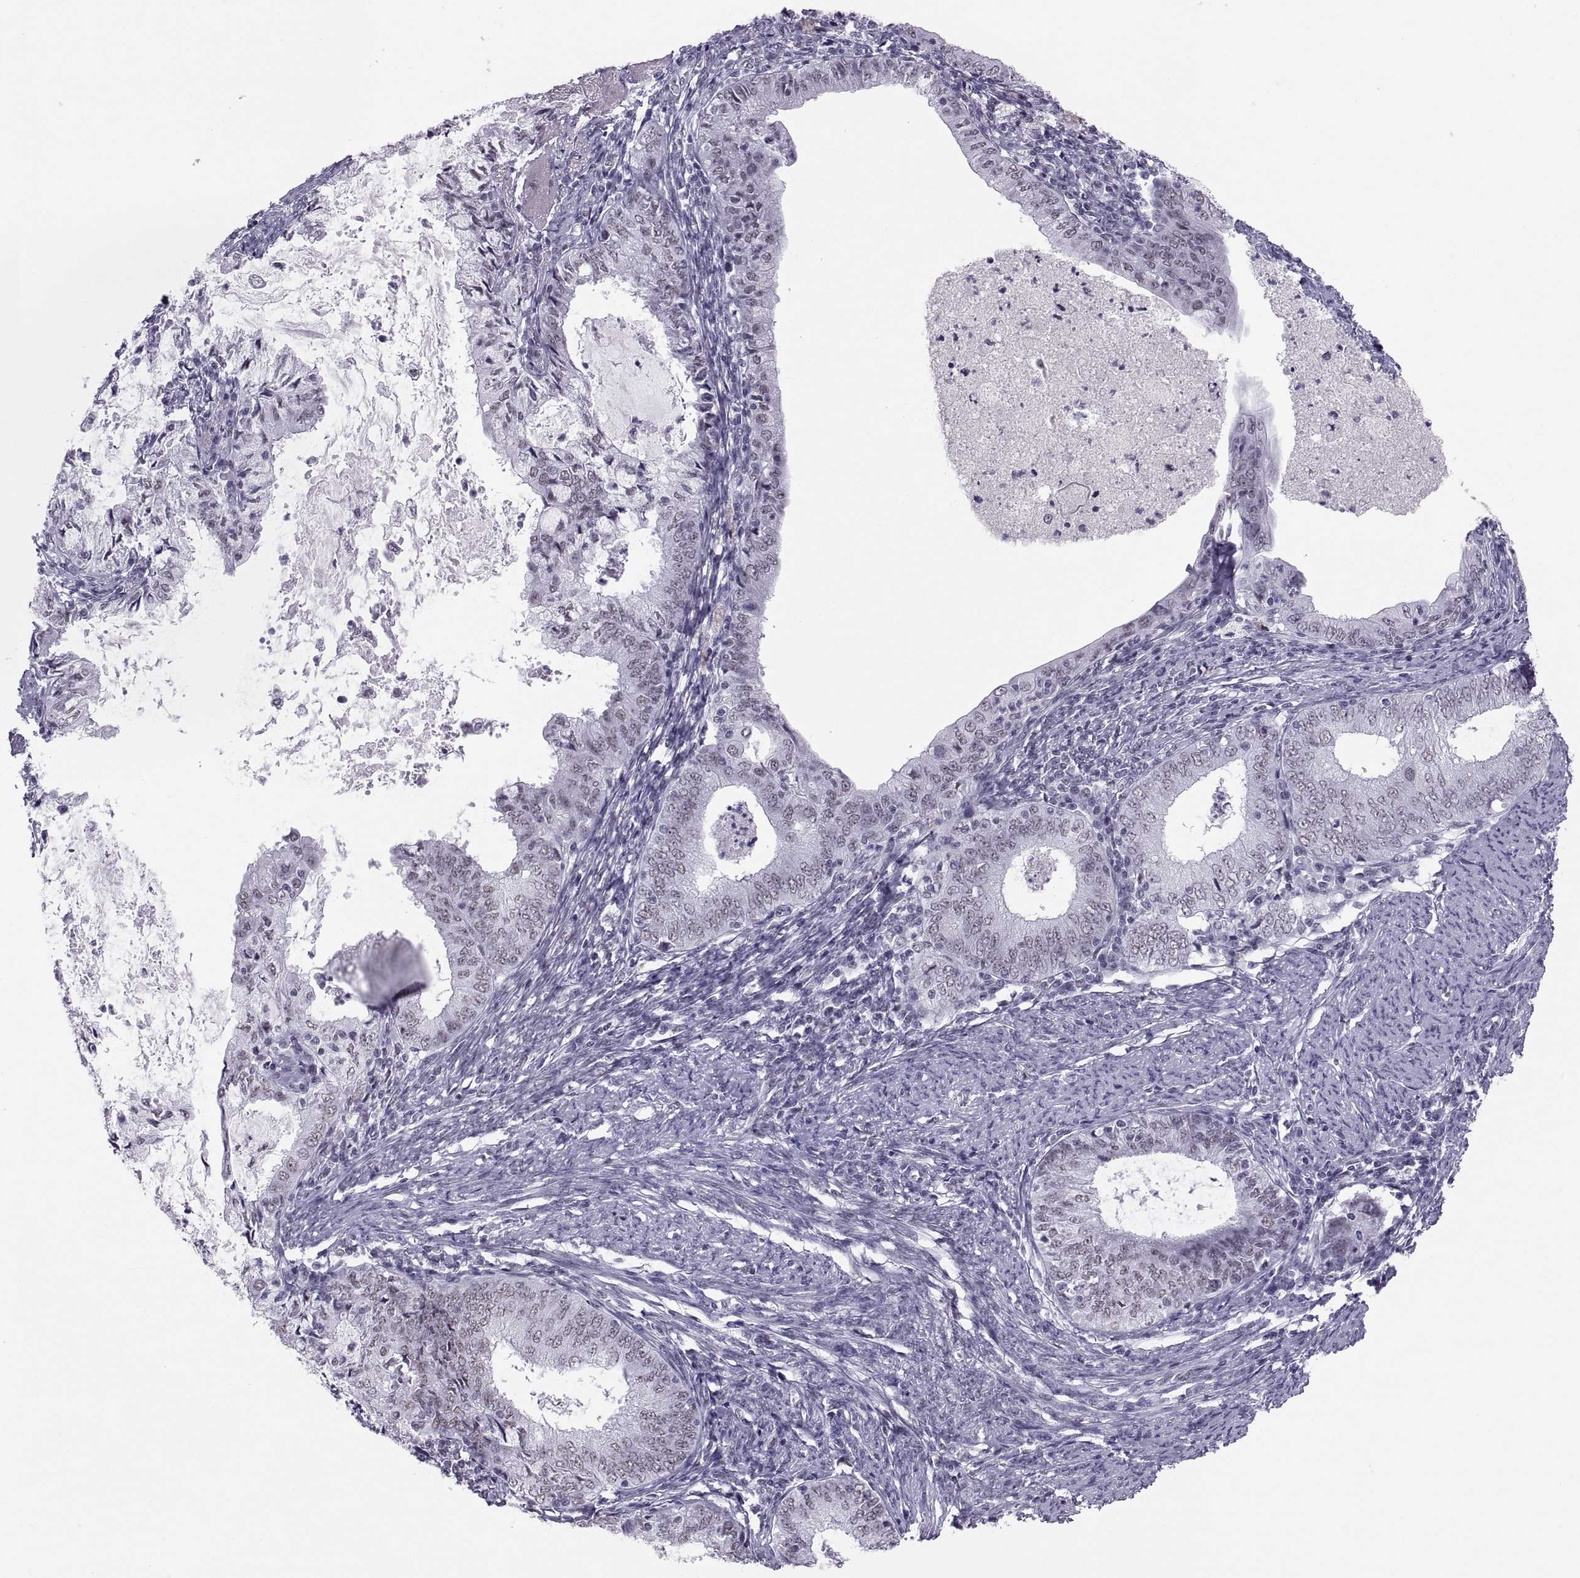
{"staining": {"intensity": "negative", "quantity": "none", "location": "none"}, "tissue": "endometrial cancer", "cell_type": "Tumor cells", "image_type": "cancer", "snomed": [{"axis": "morphology", "description": "Adenocarcinoma, NOS"}, {"axis": "topography", "description": "Endometrium"}], "caption": "Tumor cells show no significant protein expression in endometrial cancer (adenocarcinoma).", "gene": "NEUROD6", "patient": {"sex": "female", "age": 57}}